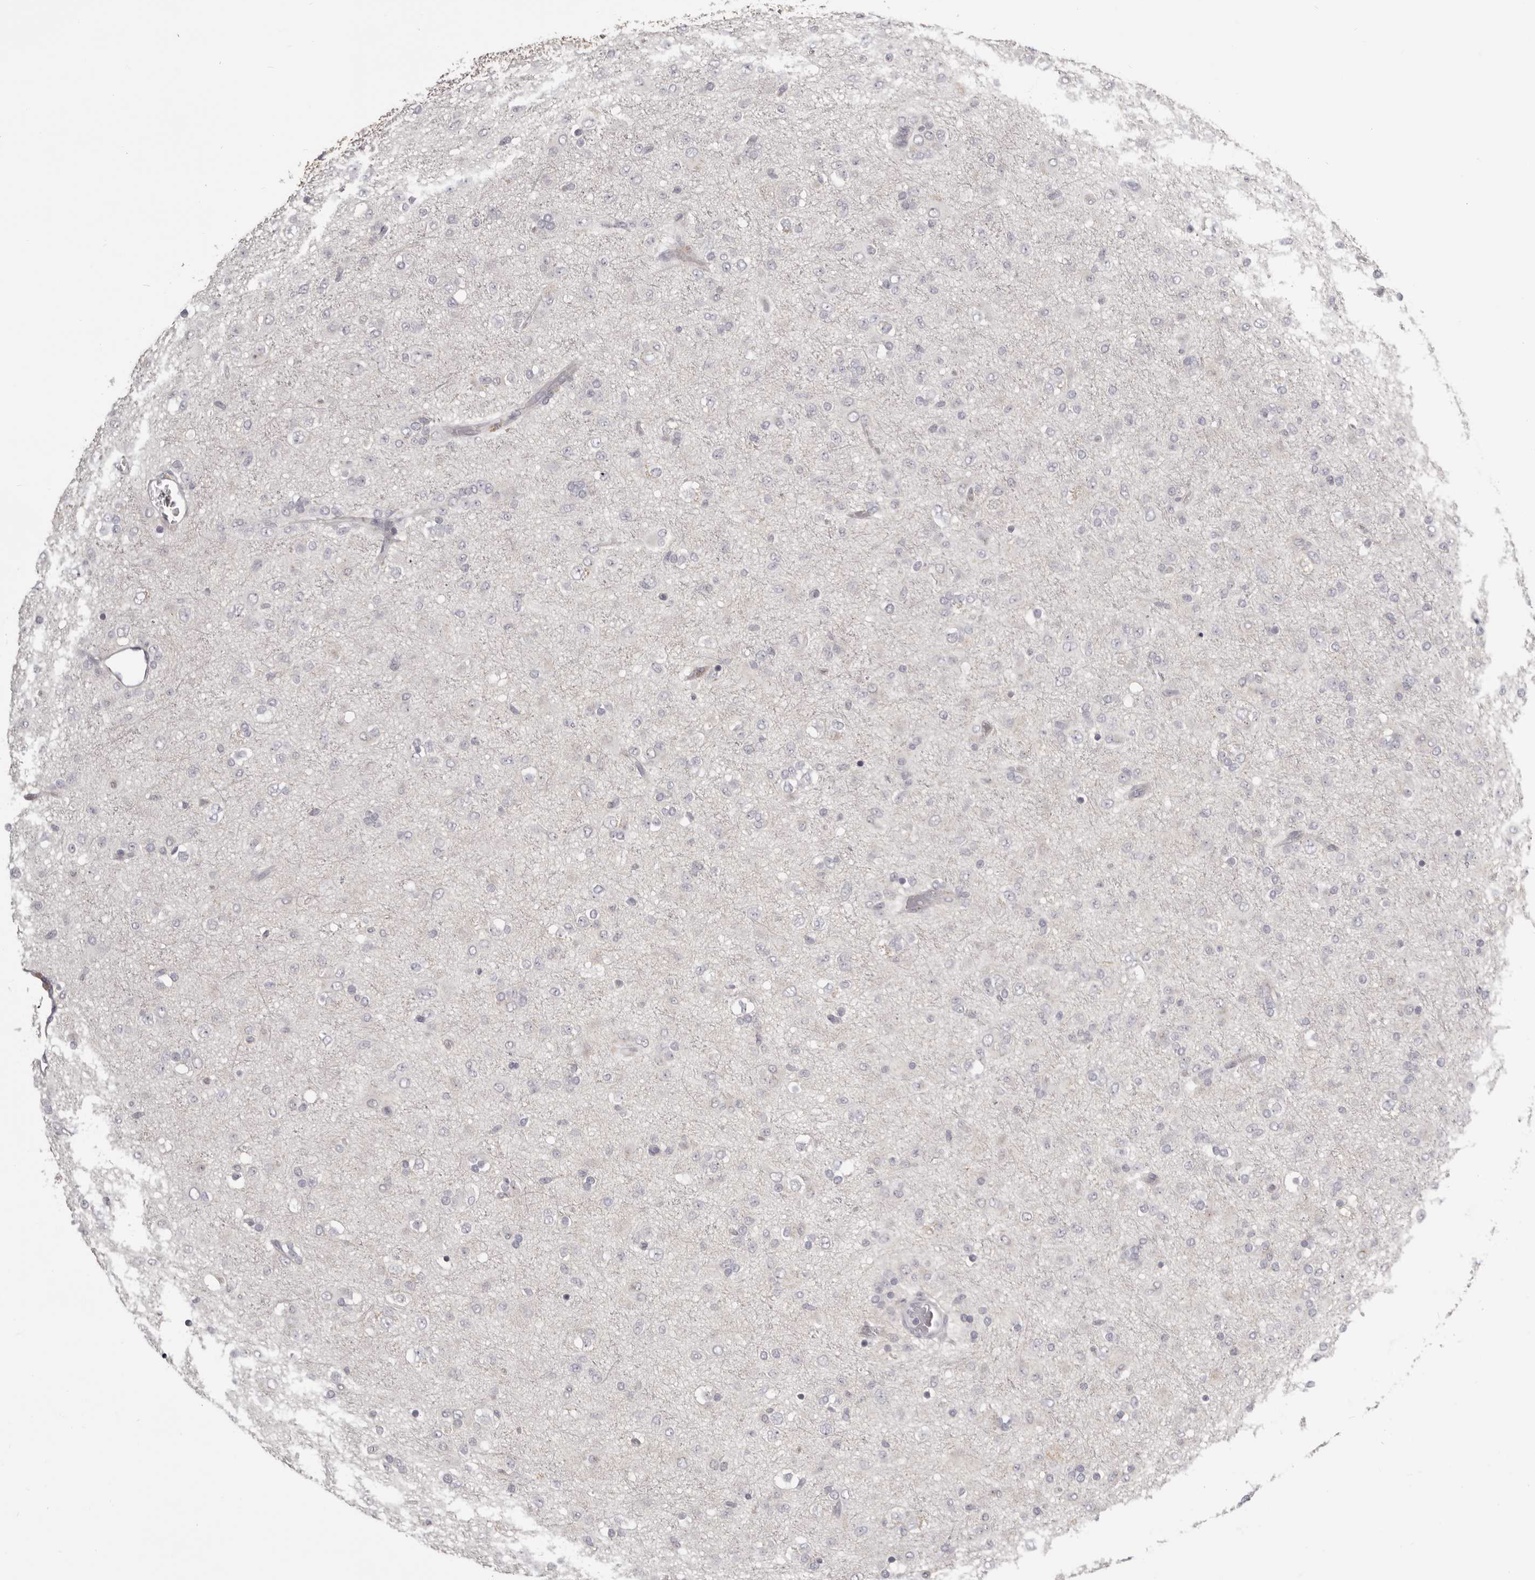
{"staining": {"intensity": "negative", "quantity": "none", "location": "none"}, "tissue": "glioma", "cell_type": "Tumor cells", "image_type": "cancer", "snomed": [{"axis": "morphology", "description": "Glioma, malignant, Low grade"}, {"axis": "topography", "description": "Brain"}], "caption": "Immunohistochemistry photomicrograph of malignant low-grade glioma stained for a protein (brown), which reveals no staining in tumor cells. Nuclei are stained in blue.", "gene": "OTUD3", "patient": {"sex": "male", "age": 65}}